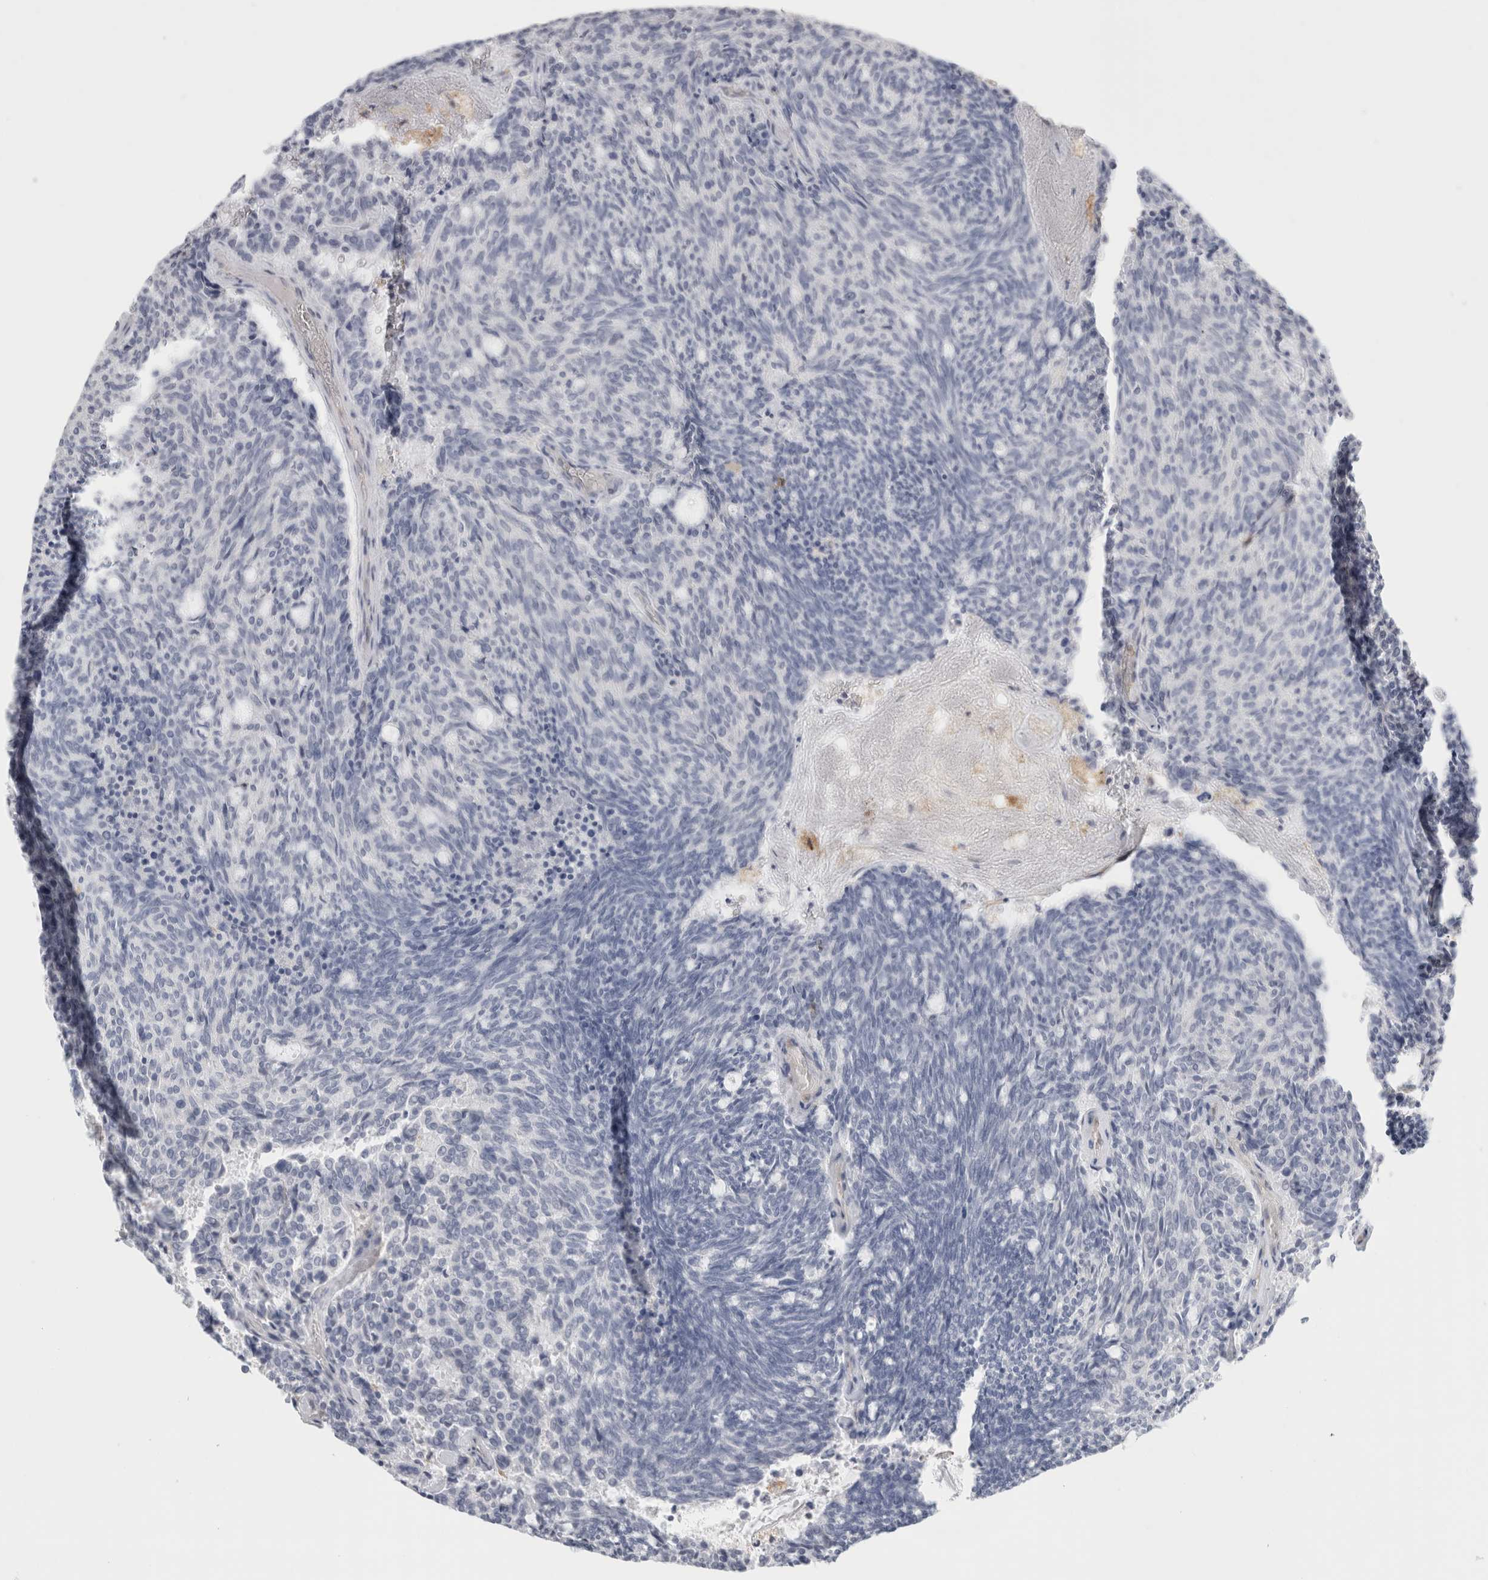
{"staining": {"intensity": "negative", "quantity": "none", "location": "none"}, "tissue": "carcinoid", "cell_type": "Tumor cells", "image_type": "cancer", "snomed": [{"axis": "morphology", "description": "Carcinoid, malignant, NOS"}, {"axis": "topography", "description": "Pancreas"}], "caption": "Histopathology image shows no protein expression in tumor cells of carcinoid tissue.", "gene": "P2RY2", "patient": {"sex": "female", "age": 54}}